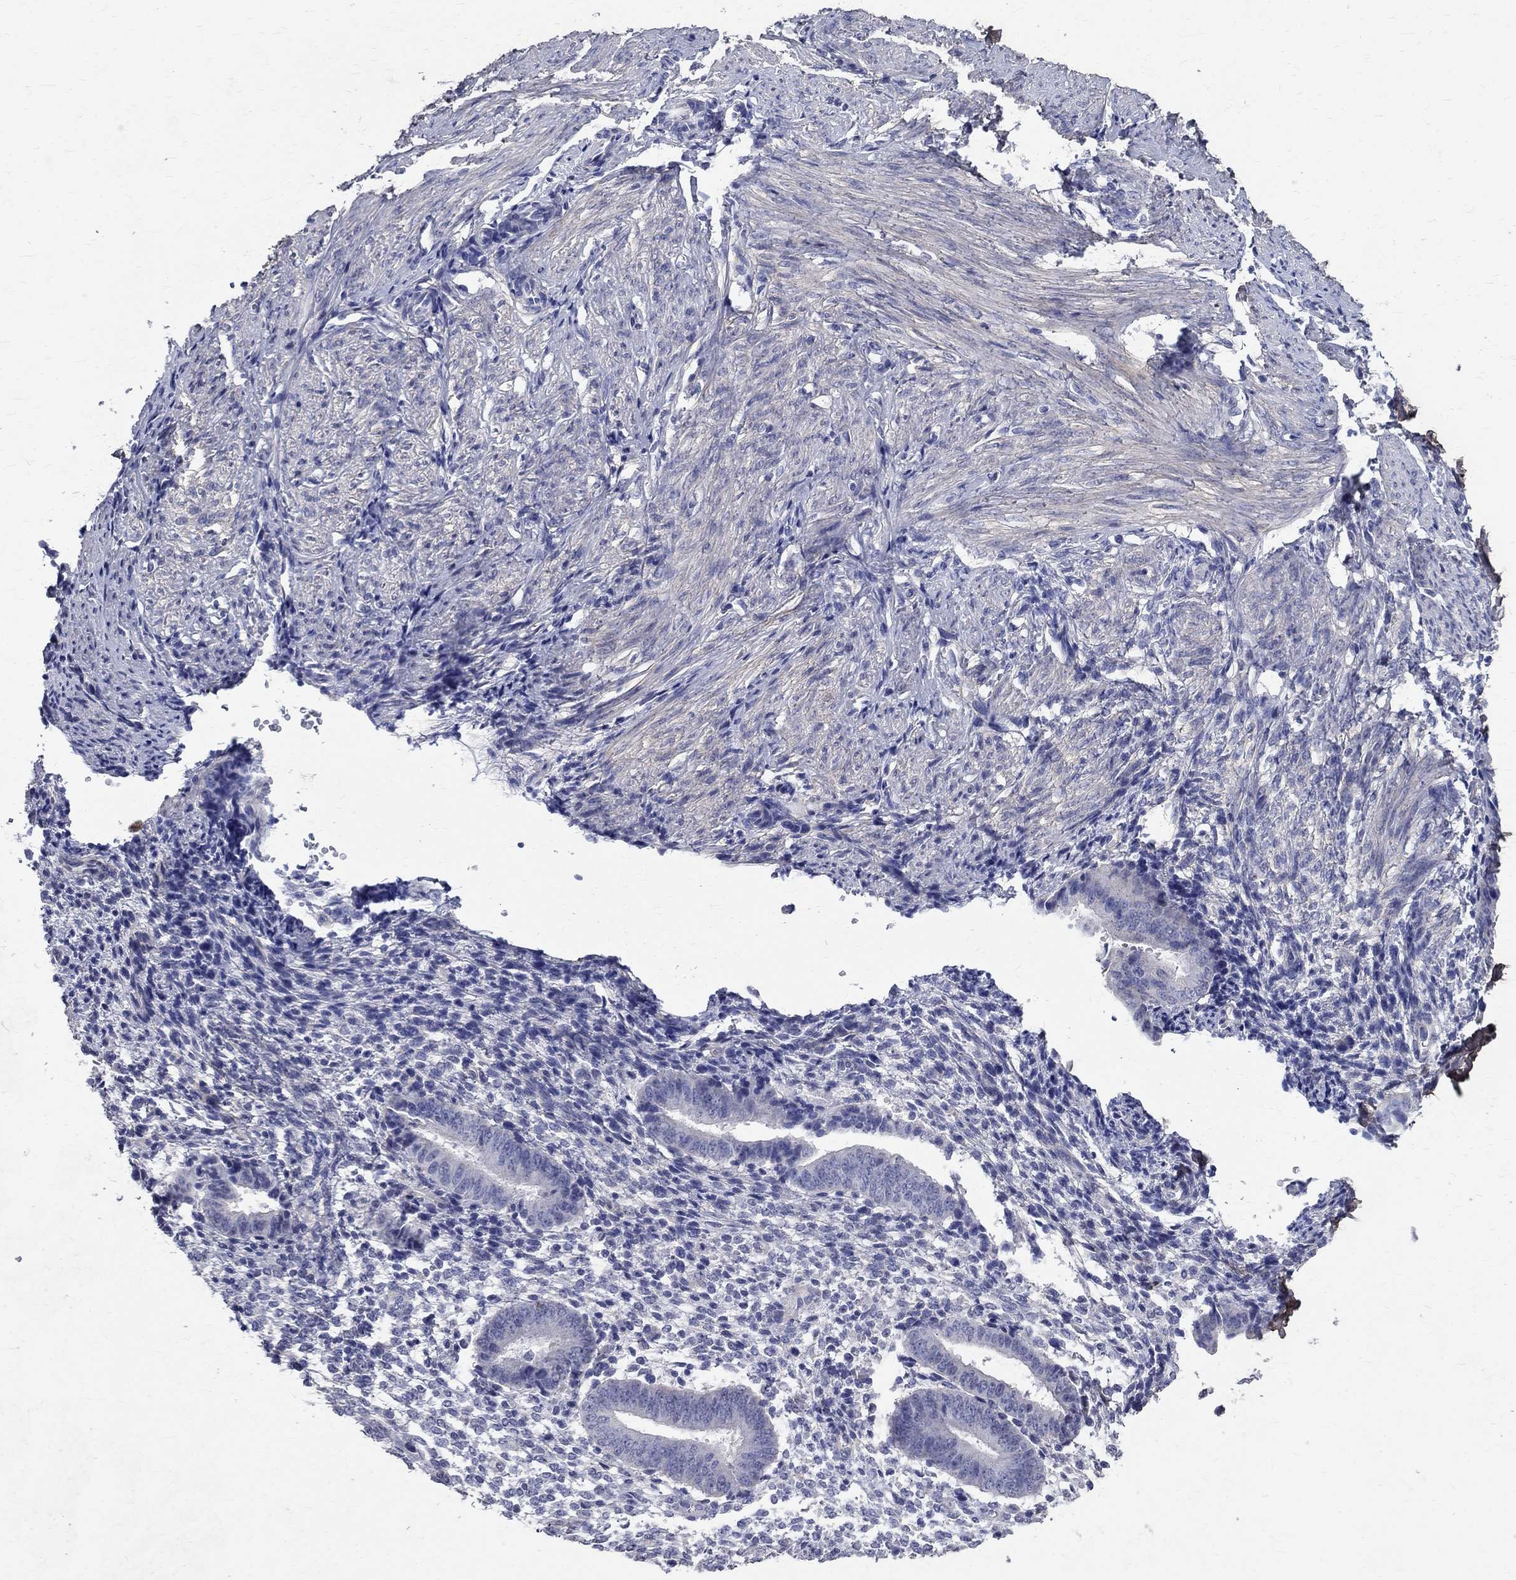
{"staining": {"intensity": "negative", "quantity": "none", "location": "none"}, "tissue": "endometrium", "cell_type": "Cells in endometrial stroma", "image_type": "normal", "snomed": [{"axis": "morphology", "description": "Normal tissue, NOS"}, {"axis": "topography", "description": "Endometrium"}], "caption": "This is an immunohistochemistry micrograph of normal endometrium. There is no expression in cells in endometrial stroma.", "gene": "ANXA10", "patient": {"sex": "female", "age": 47}}